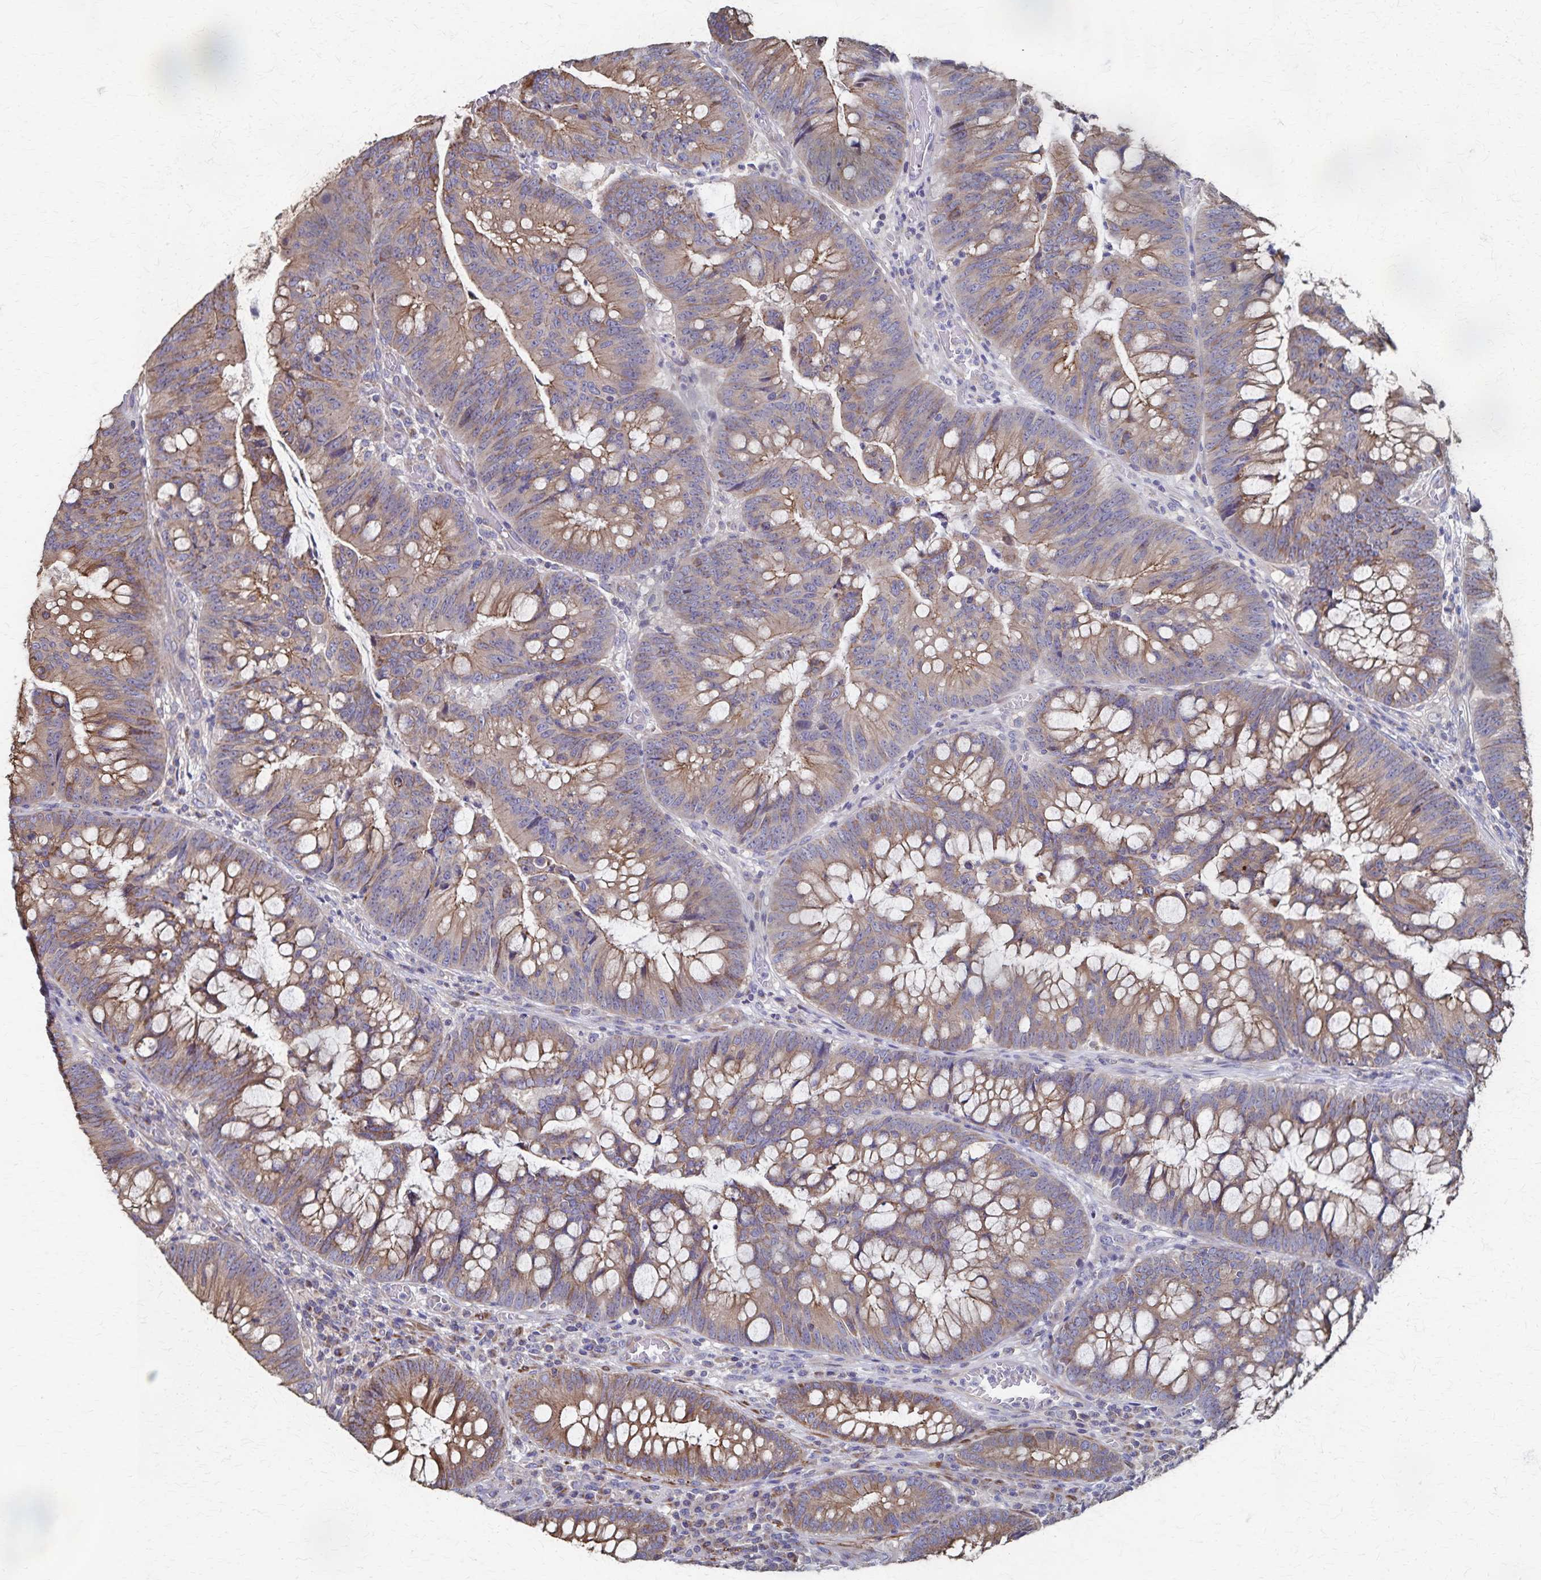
{"staining": {"intensity": "weak", "quantity": ">75%", "location": "cytoplasmic/membranous"}, "tissue": "colorectal cancer", "cell_type": "Tumor cells", "image_type": "cancer", "snomed": [{"axis": "morphology", "description": "Adenocarcinoma, NOS"}, {"axis": "topography", "description": "Colon"}], "caption": "Adenocarcinoma (colorectal) was stained to show a protein in brown. There is low levels of weak cytoplasmic/membranous positivity in about >75% of tumor cells.", "gene": "PGAP2", "patient": {"sex": "male", "age": 62}}